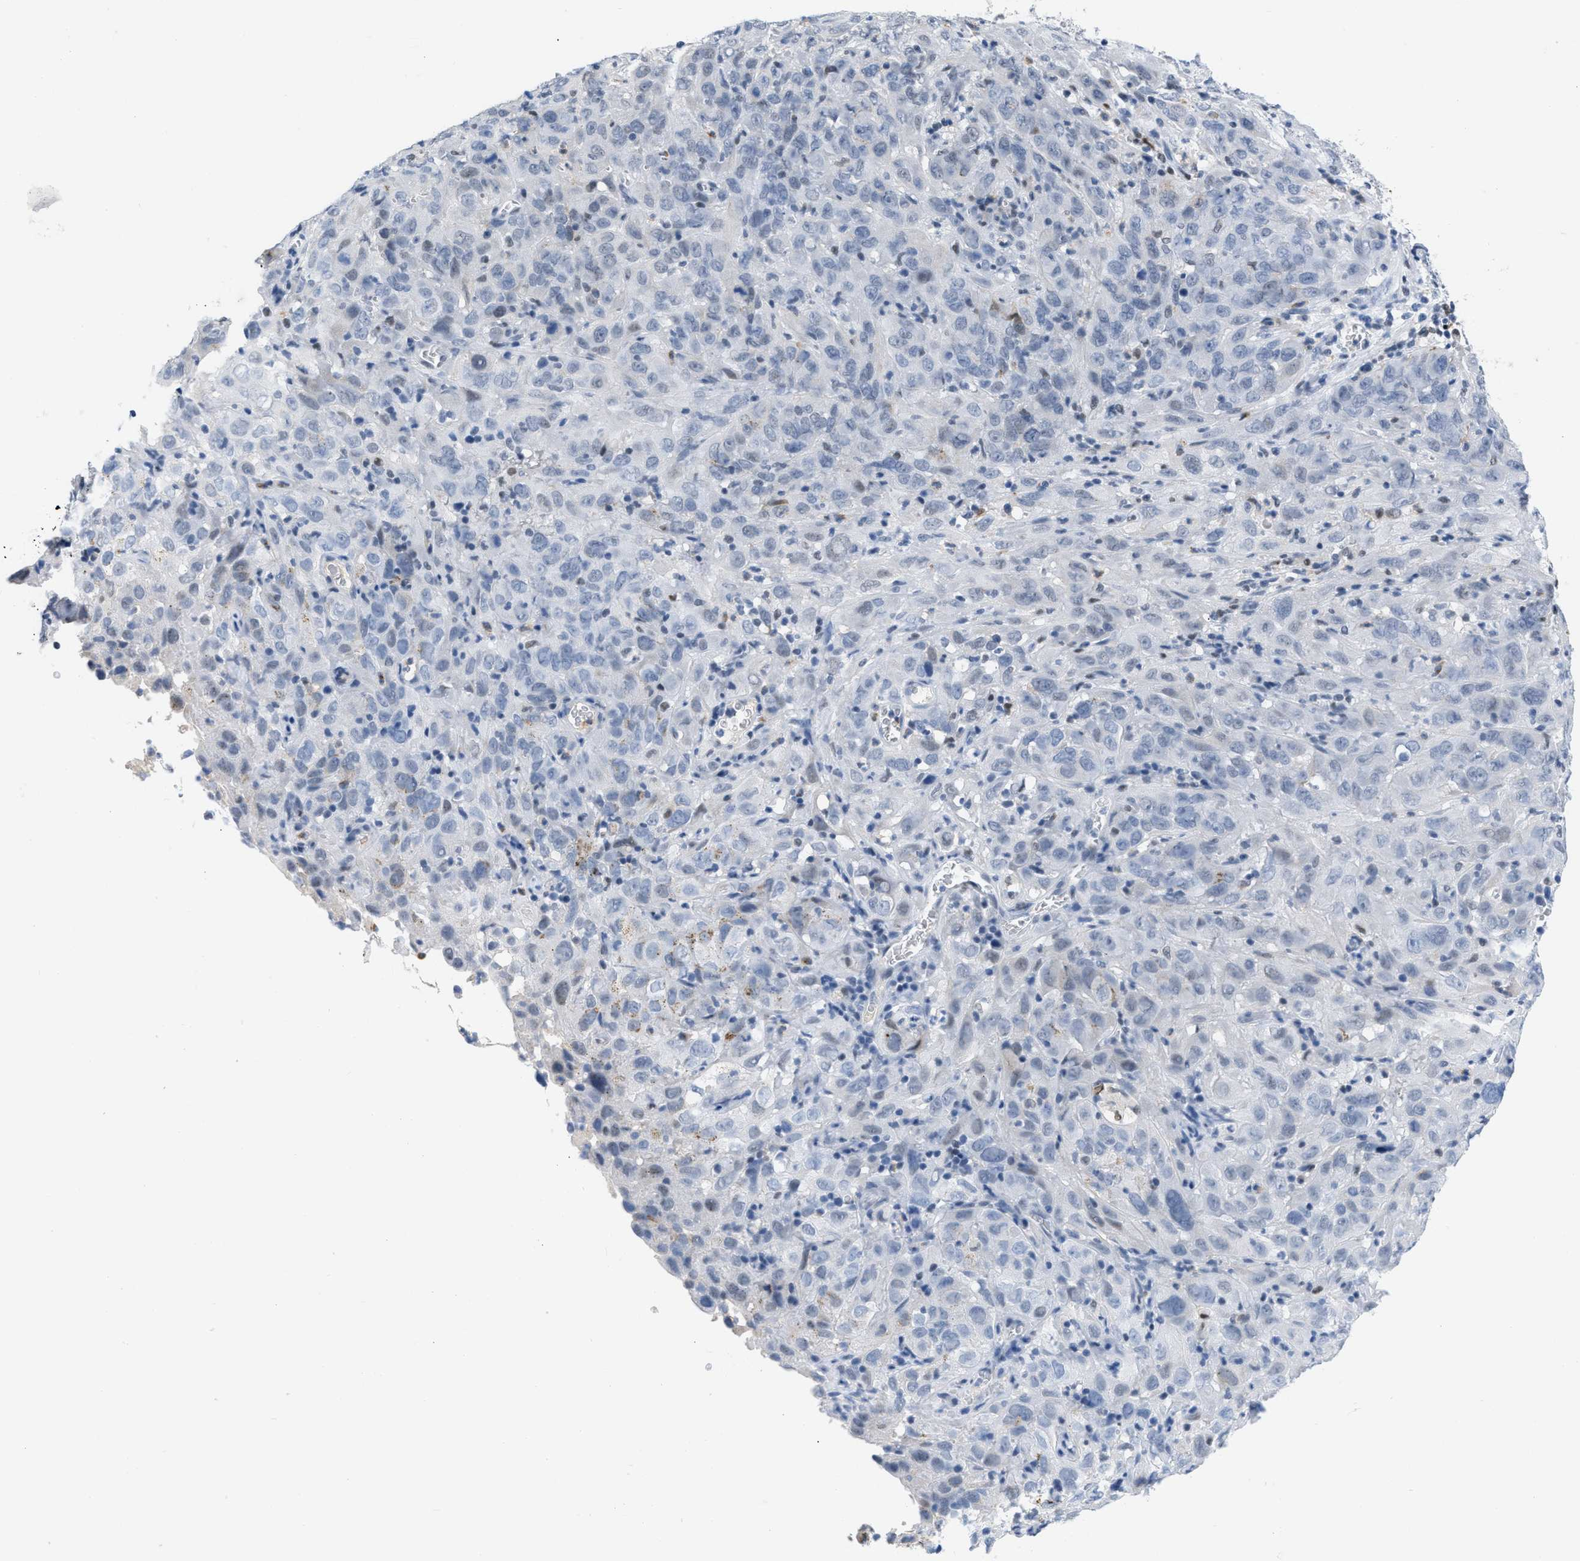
{"staining": {"intensity": "negative", "quantity": "none", "location": "none"}, "tissue": "cervical cancer", "cell_type": "Tumor cells", "image_type": "cancer", "snomed": [{"axis": "morphology", "description": "Squamous cell carcinoma, NOS"}, {"axis": "topography", "description": "Cervix"}], "caption": "Human squamous cell carcinoma (cervical) stained for a protein using IHC demonstrates no expression in tumor cells.", "gene": "BOLL", "patient": {"sex": "female", "age": 32}}